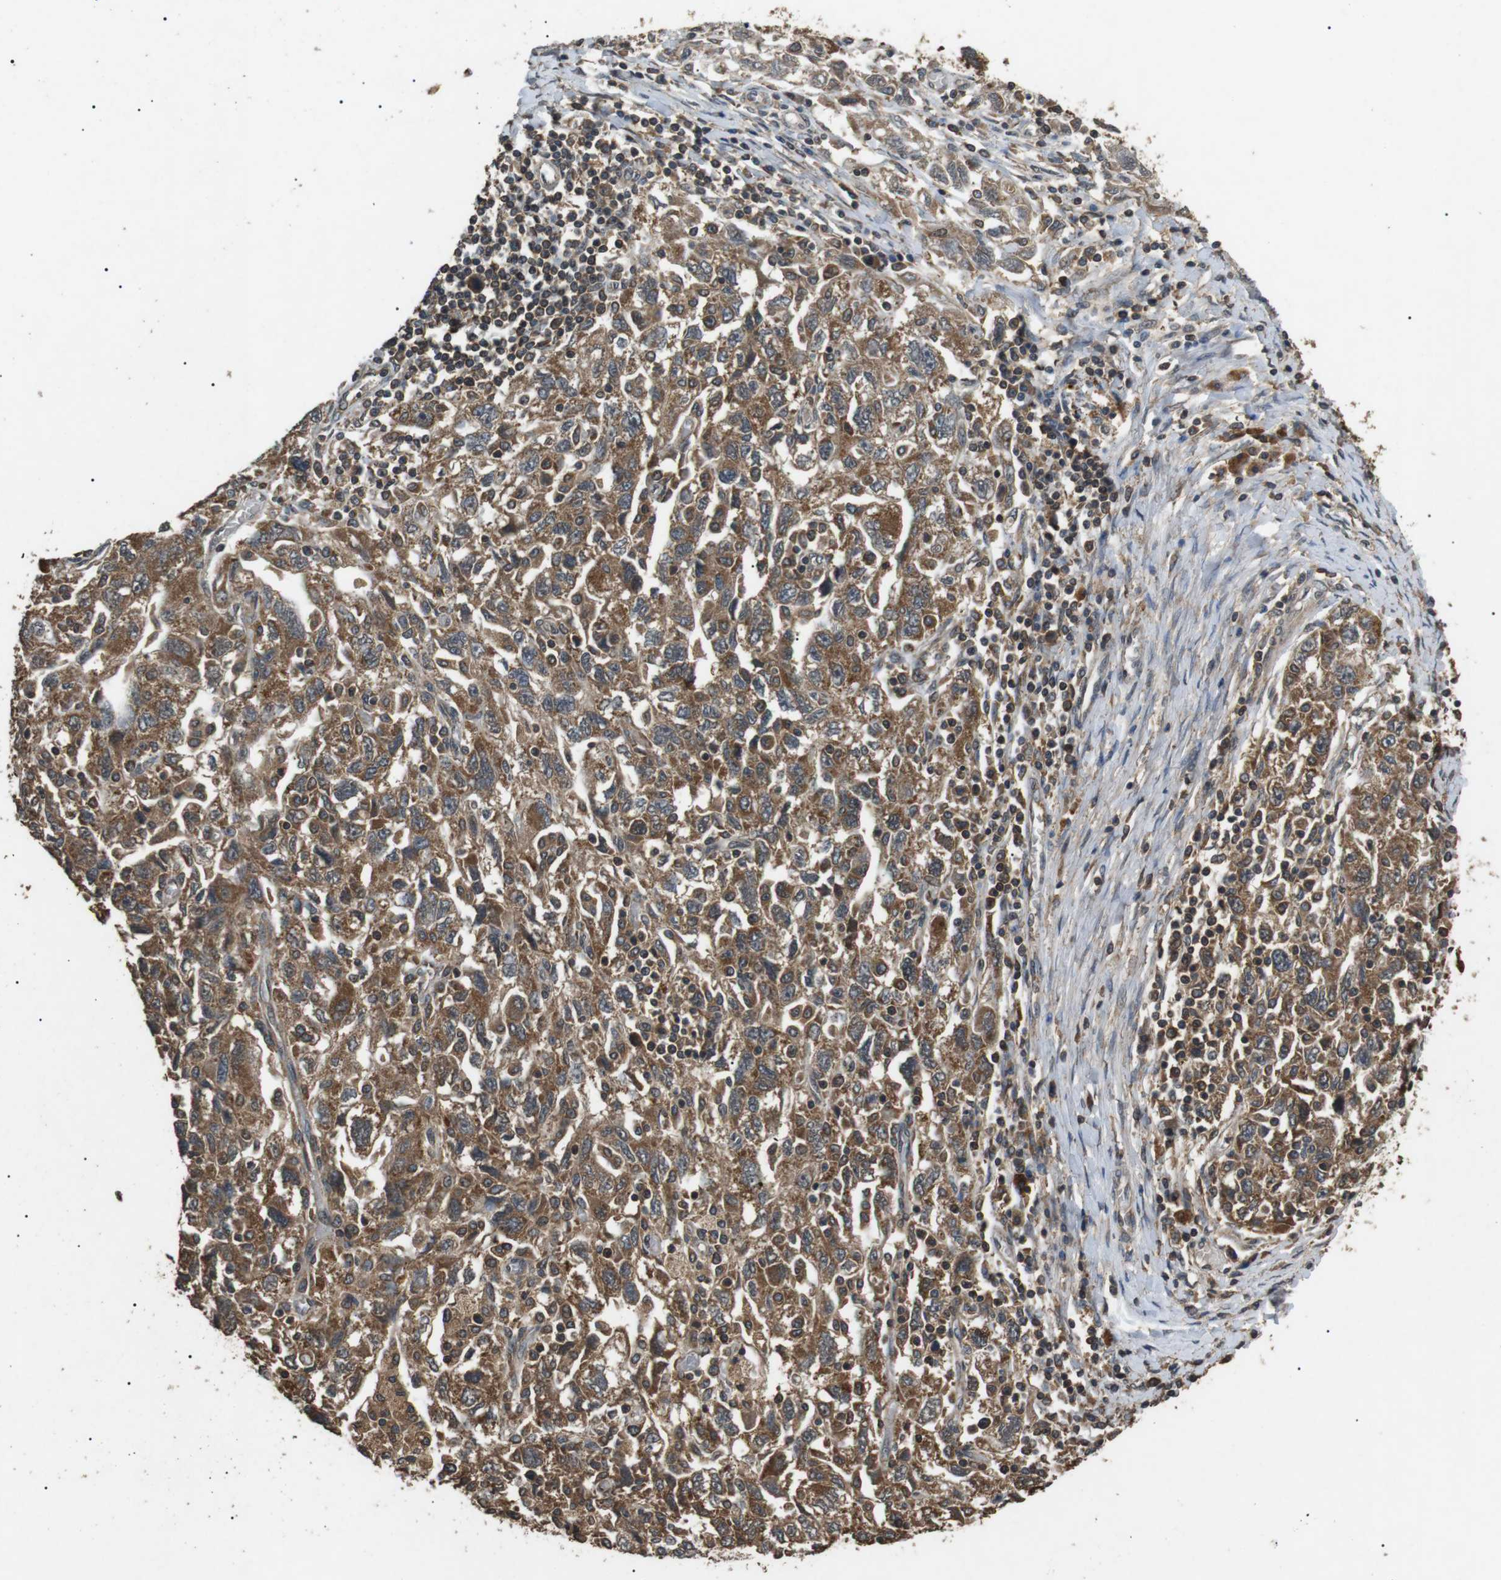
{"staining": {"intensity": "moderate", "quantity": ">75%", "location": "cytoplasmic/membranous"}, "tissue": "ovarian cancer", "cell_type": "Tumor cells", "image_type": "cancer", "snomed": [{"axis": "morphology", "description": "Carcinoma, NOS"}, {"axis": "morphology", "description": "Cystadenocarcinoma, serous, NOS"}, {"axis": "topography", "description": "Ovary"}], "caption": "Ovarian cancer stained for a protein shows moderate cytoplasmic/membranous positivity in tumor cells.", "gene": "TBC1D15", "patient": {"sex": "female", "age": 69}}